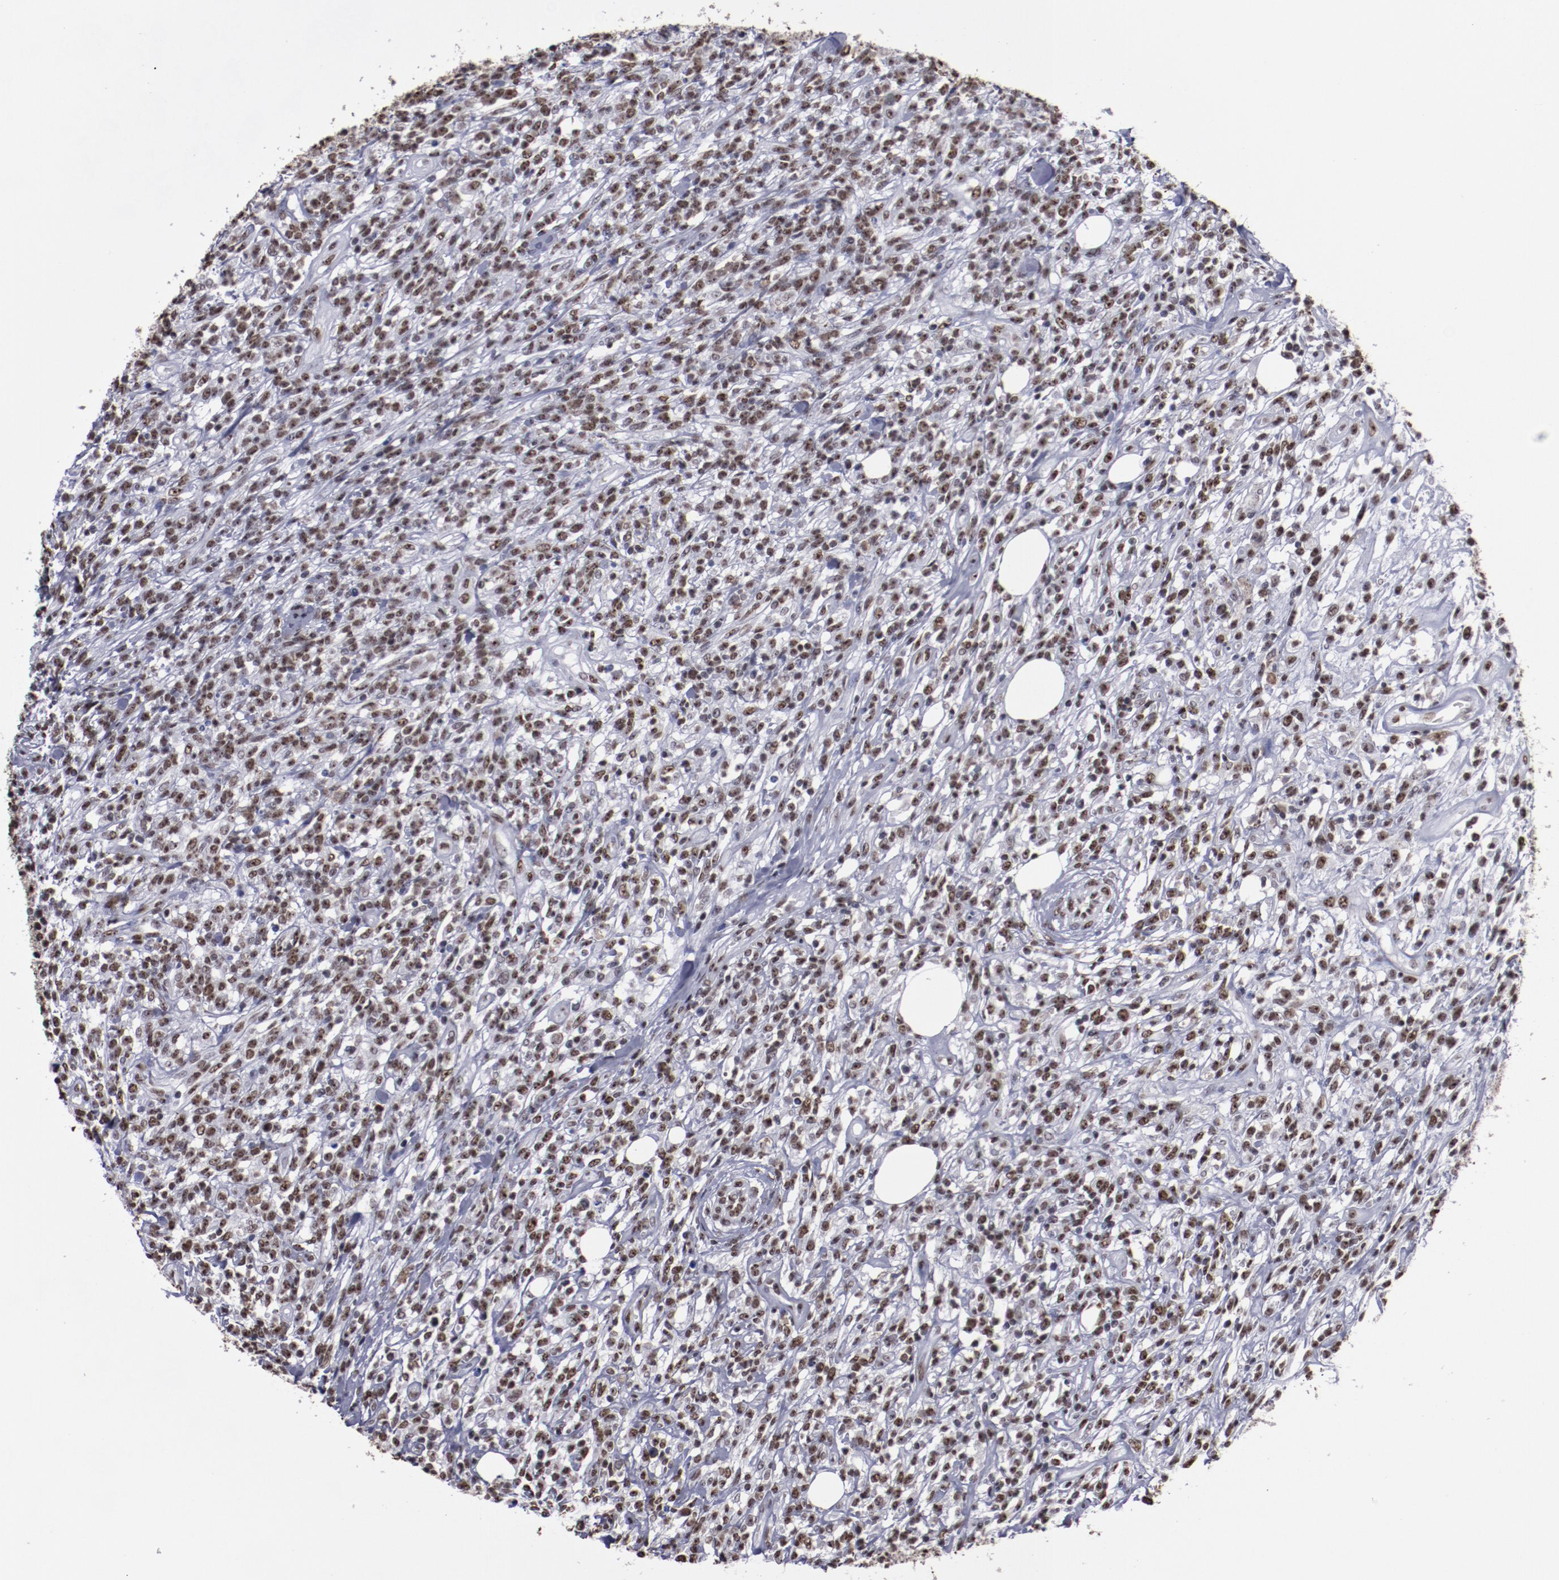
{"staining": {"intensity": "strong", "quantity": ">75%", "location": "nuclear"}, "tissue": "lymphoma", "cell_type": "Tumor cells", "image_type": "cancer", "snomed": [{"axis": "morphology", "description": "Malignant lymphoma, non-Hodgkin's type, High grade"}, {"axis": "topography", "description": "Lymph node"}], "caption": "Immunohistochemical staining of high-grade malignant lymphoma, non-Hodgkin's type displays high levels of strong nuclear protein expression in approximately >75% of tumor cells. (IHC, brightfield microscopy, high magnification).", "gene": "HNRNPA2B1", "patient": {"sex": "female", "age": 73}}